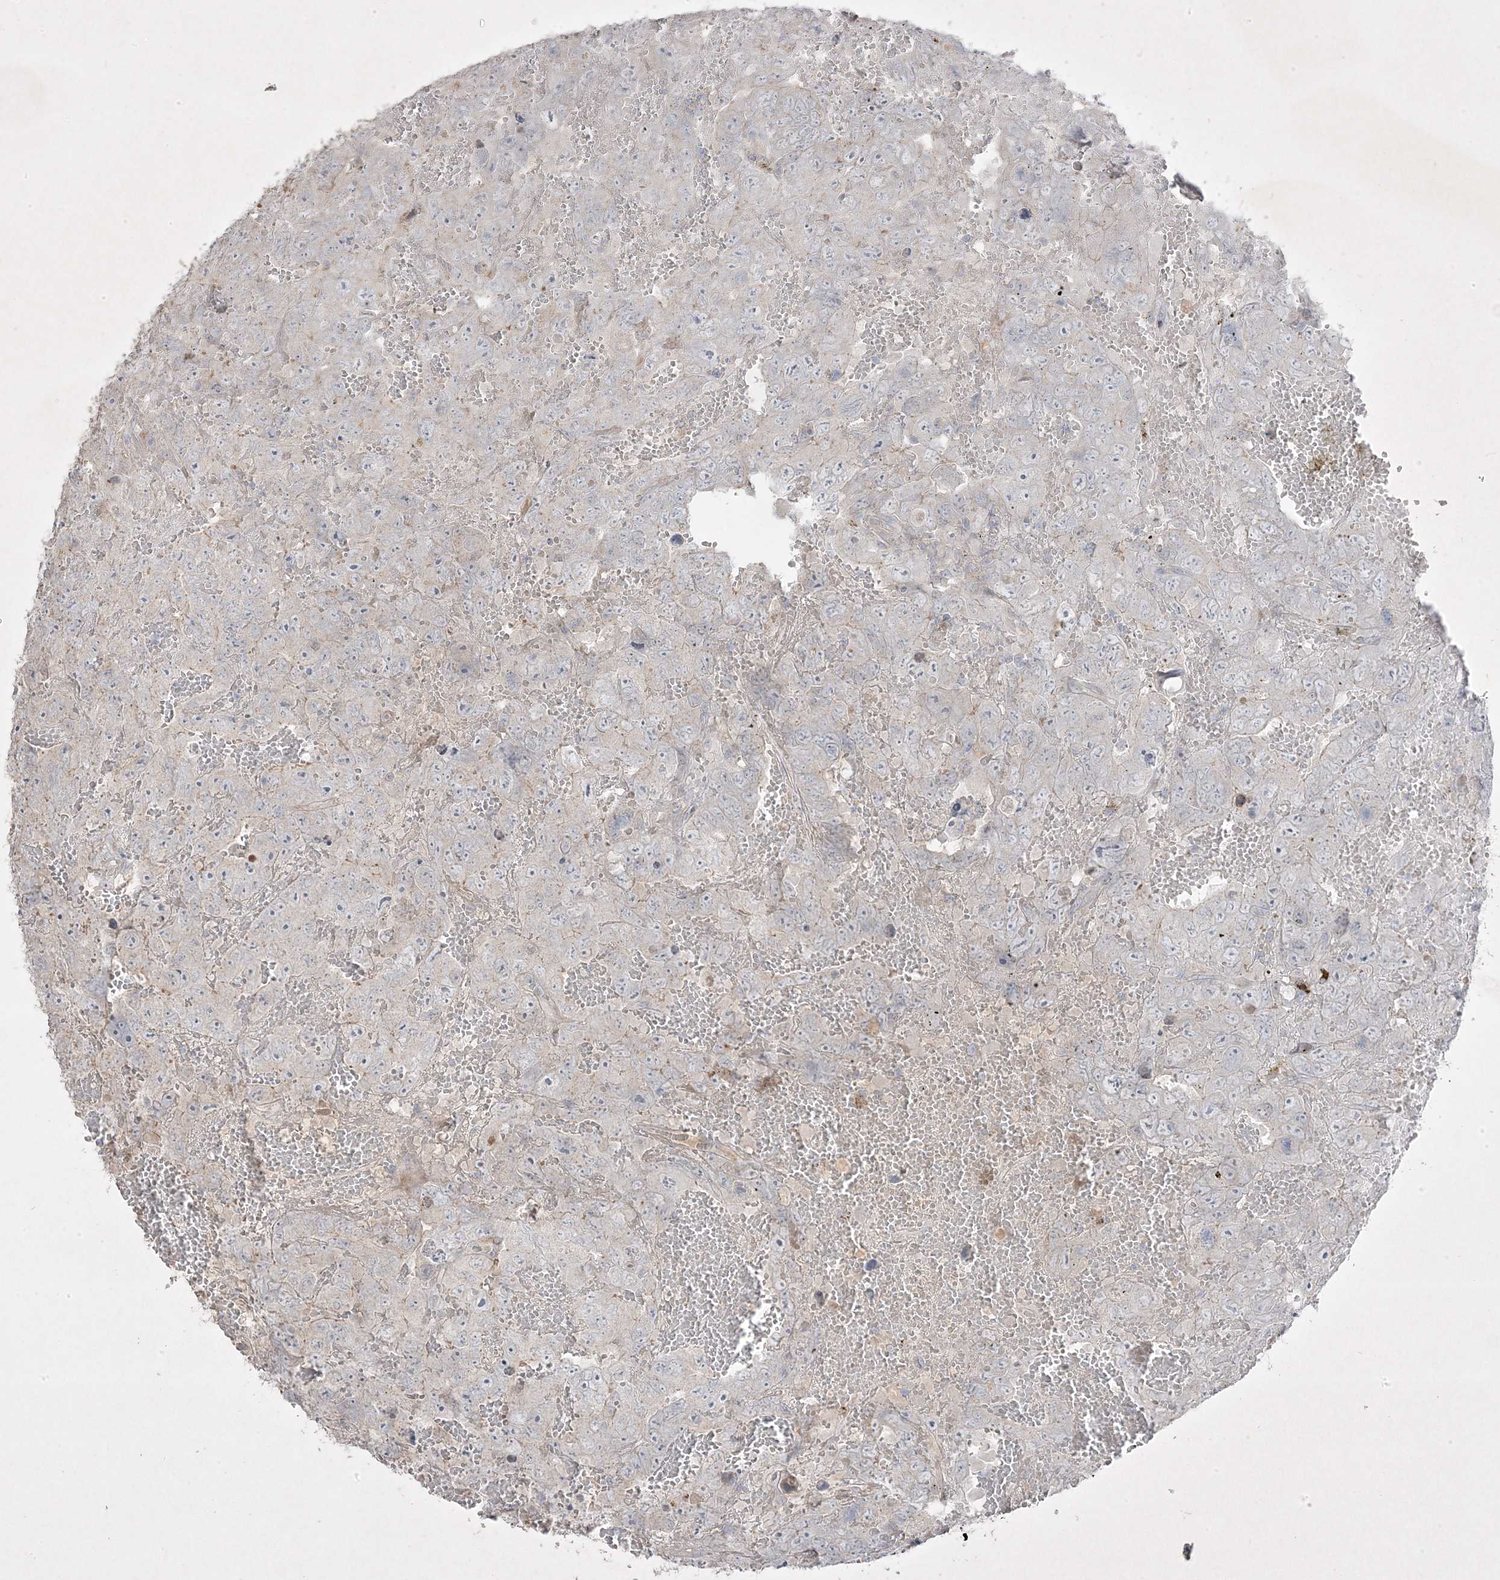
{"staining": {"intensity": "negative", "quantity": "none", "location": "none"}, "tissue": "testis cancer", "cell_type": "Tumor cells", "image_type": "cancer", "snomed": [{"axis": "morphology", "description": "Carcinoma, Embryonal, NOS"}, {"axis": "topography", "description": "Testis"}], "caption": "Immunohistochemical staining of testis cancer shows no significant expression in tumor cells.", "gene": "RGL4", "patient": {"sex": "male", "age": 45}}